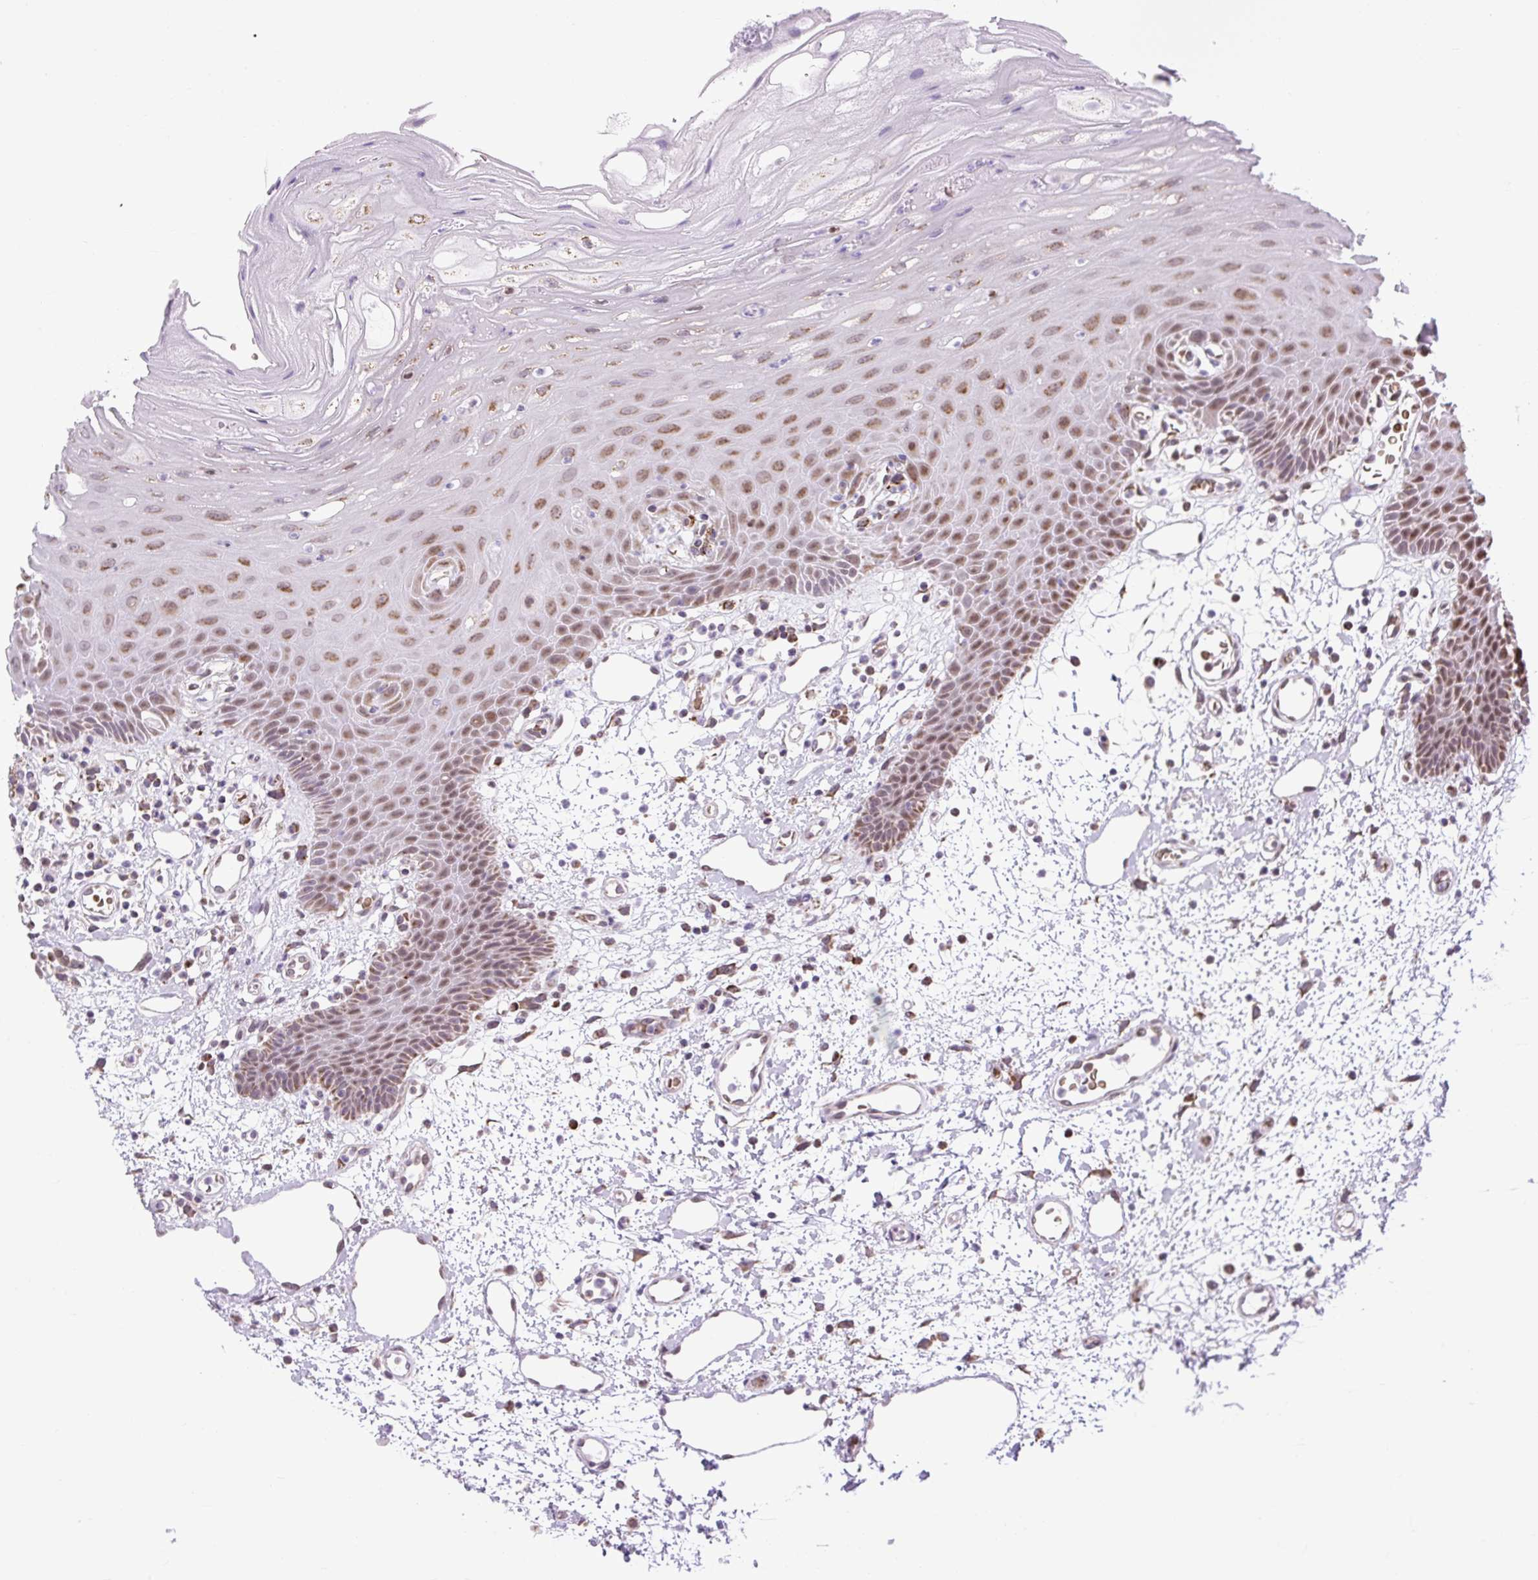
{"staining": {"intensity": "moderate", "quantity": ">75%", "location": "cytoplasmic/membranous,nuclear"}, "tissue": "oral mucosa", "cell_type": "Squamous epithelial cells", "image_type": "normal", "snomed": [{"axis": "morphology", "description": "Normal tissue, NOS"}, {"axis": "topography", "description": "Oral tissue"}], "caption": "A brown stain shows moderate cytoplasmic/membranous,nuclear staining of a protein in squamous epithelial cells of normal human oral mucosa. Using DAB (3,3'-diaminobenzidine) (brown) and hematoxylin (blue) stains, captured at high magnification using brightfield microscopy.", "gene": "SCO2", "patient": {"sex": "female", "age": 59}}